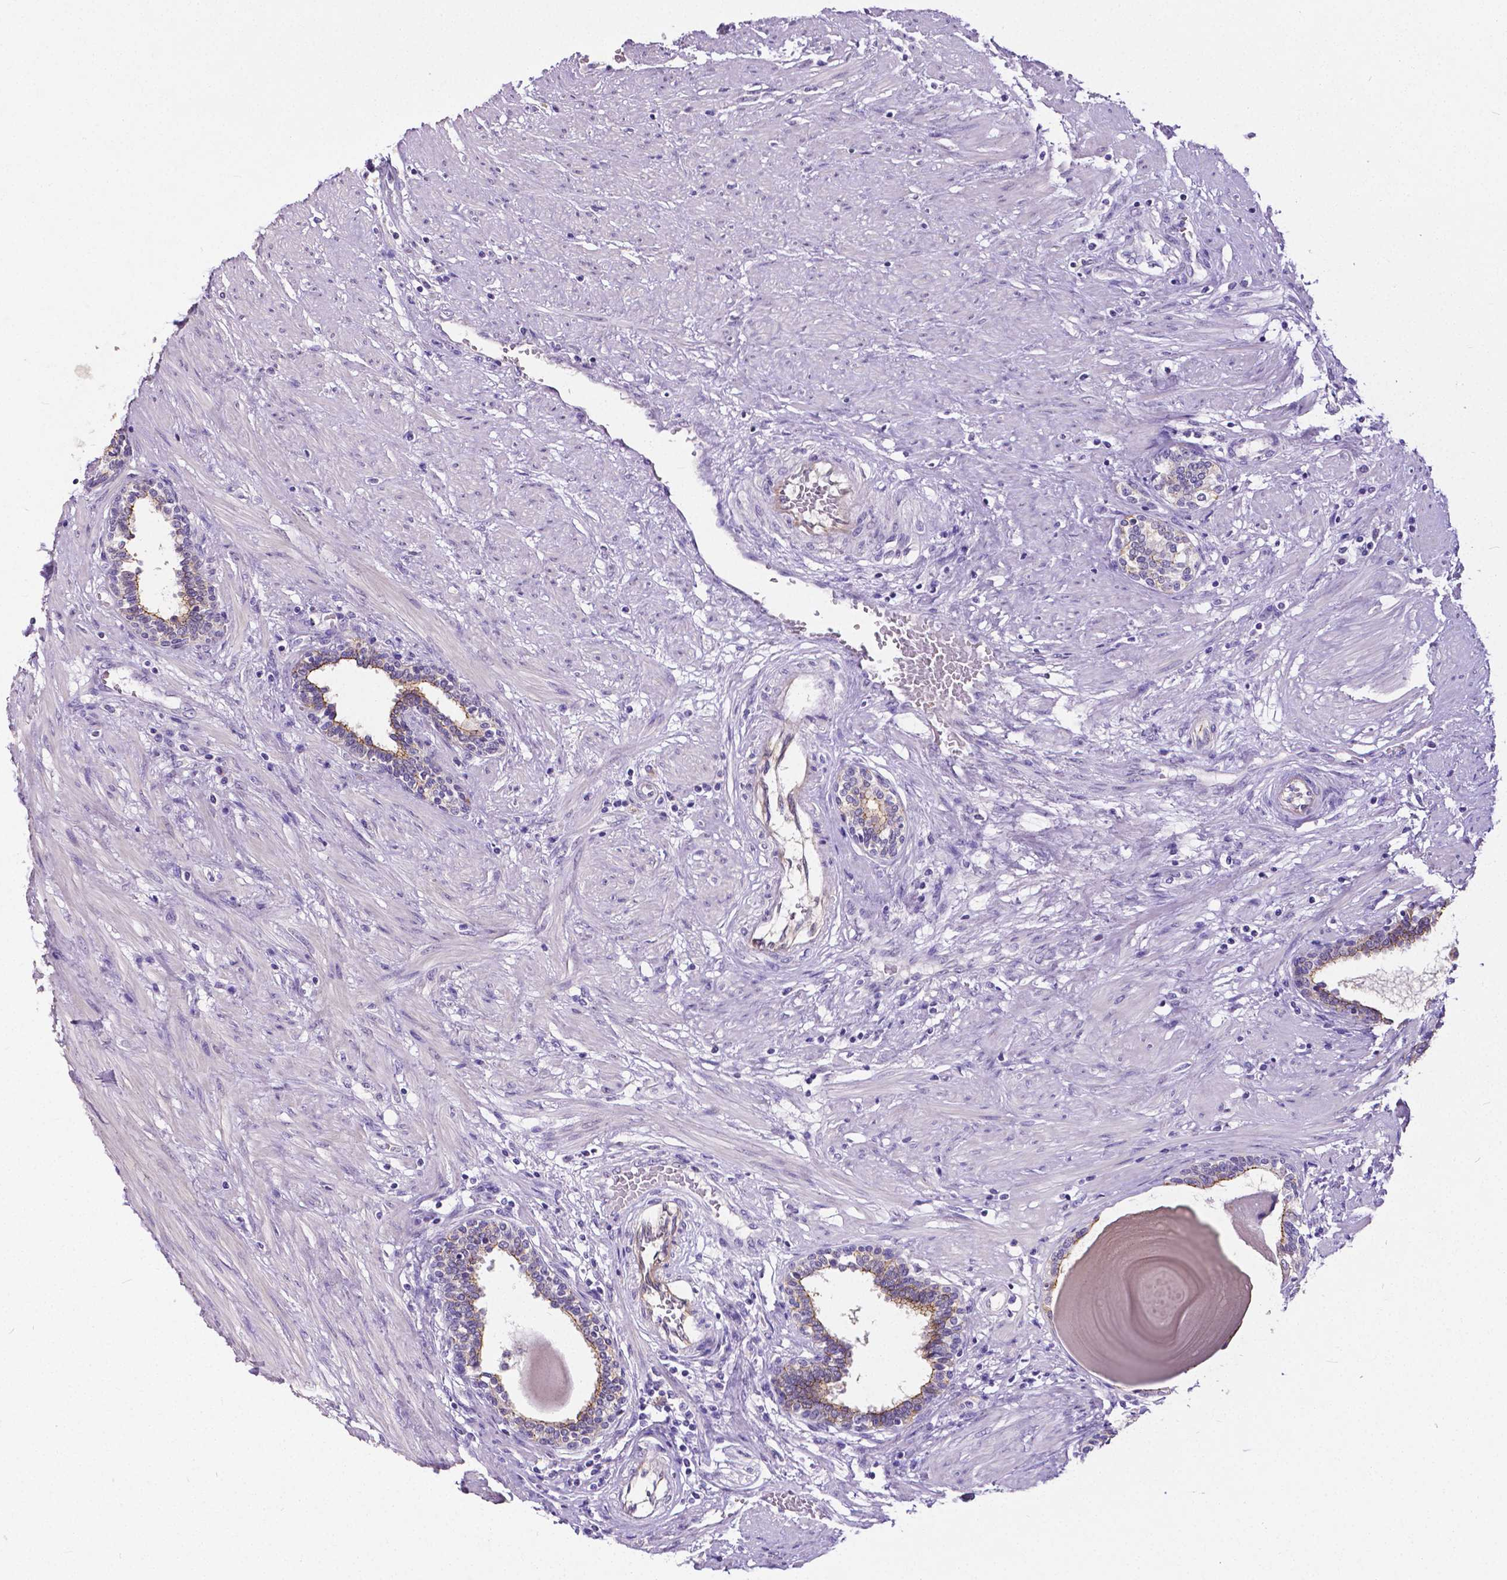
{"staining": {"intensity": "moderate", "quantity": "<25%", "location": "cytoplasmic/membranous"}, "tissue": "prostate", "cell_type": "Glandular cells", "image_type": "normal", "snomed": [{"axis": "morphology", "description": "Normal tissue, NOS"}, {"axis": "topography", "description": "Prostate"}], "caption": "Brown immunohistochemical staining in unremarkable human prostate demonstrates moderate cytoplasmic/membranous staining in about <25% of glandular cells. (DAB (3,3'-diaminobenzidine) = brown stain, brightfield microscopy at high magnification).", "gene": "OCLN", "patient": {"sex": "male", "age": 55}}